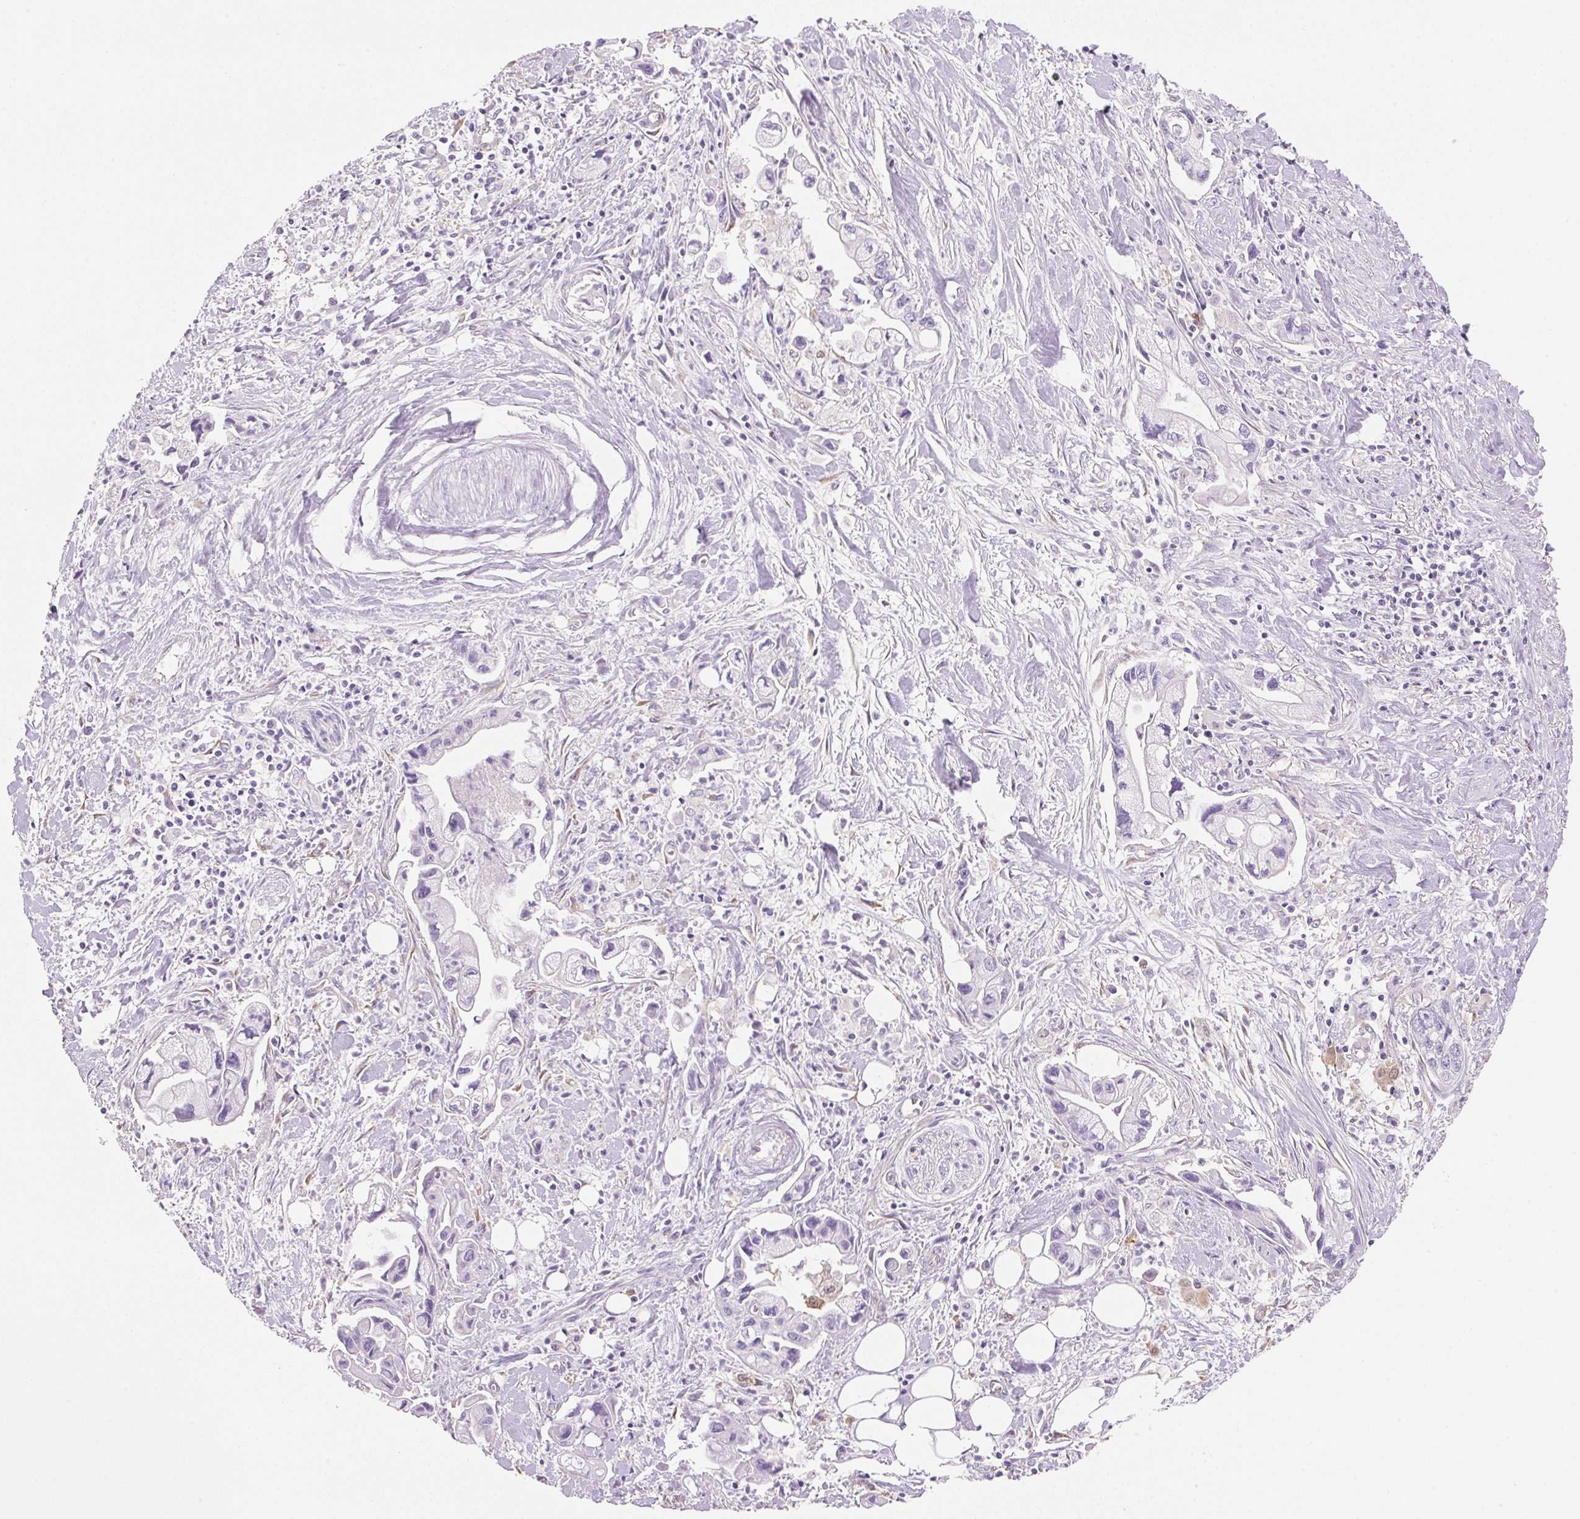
{"staining": {"intensity": "negative", "quantity": "none", "location": "none"}, "tissue": "pancreatic cancer", "cell_type": "Tumor cells", "image_type": "cancer", "snomed": [{"axis": "morphology", "description": "Adenocarcinoma, NOS"}, {"axis": "topography", "description": "Pancreas"}], "caption": "Immunohistochemistry (IHC) image of neoplastic tissue: human pancreatic cancer stained with DAB (3,3'-diaminobenzidine) exhibits no significant protein staining in tumor cells.", "gene": "FABP5", "patient": {"sex": "male", "age": 61}}